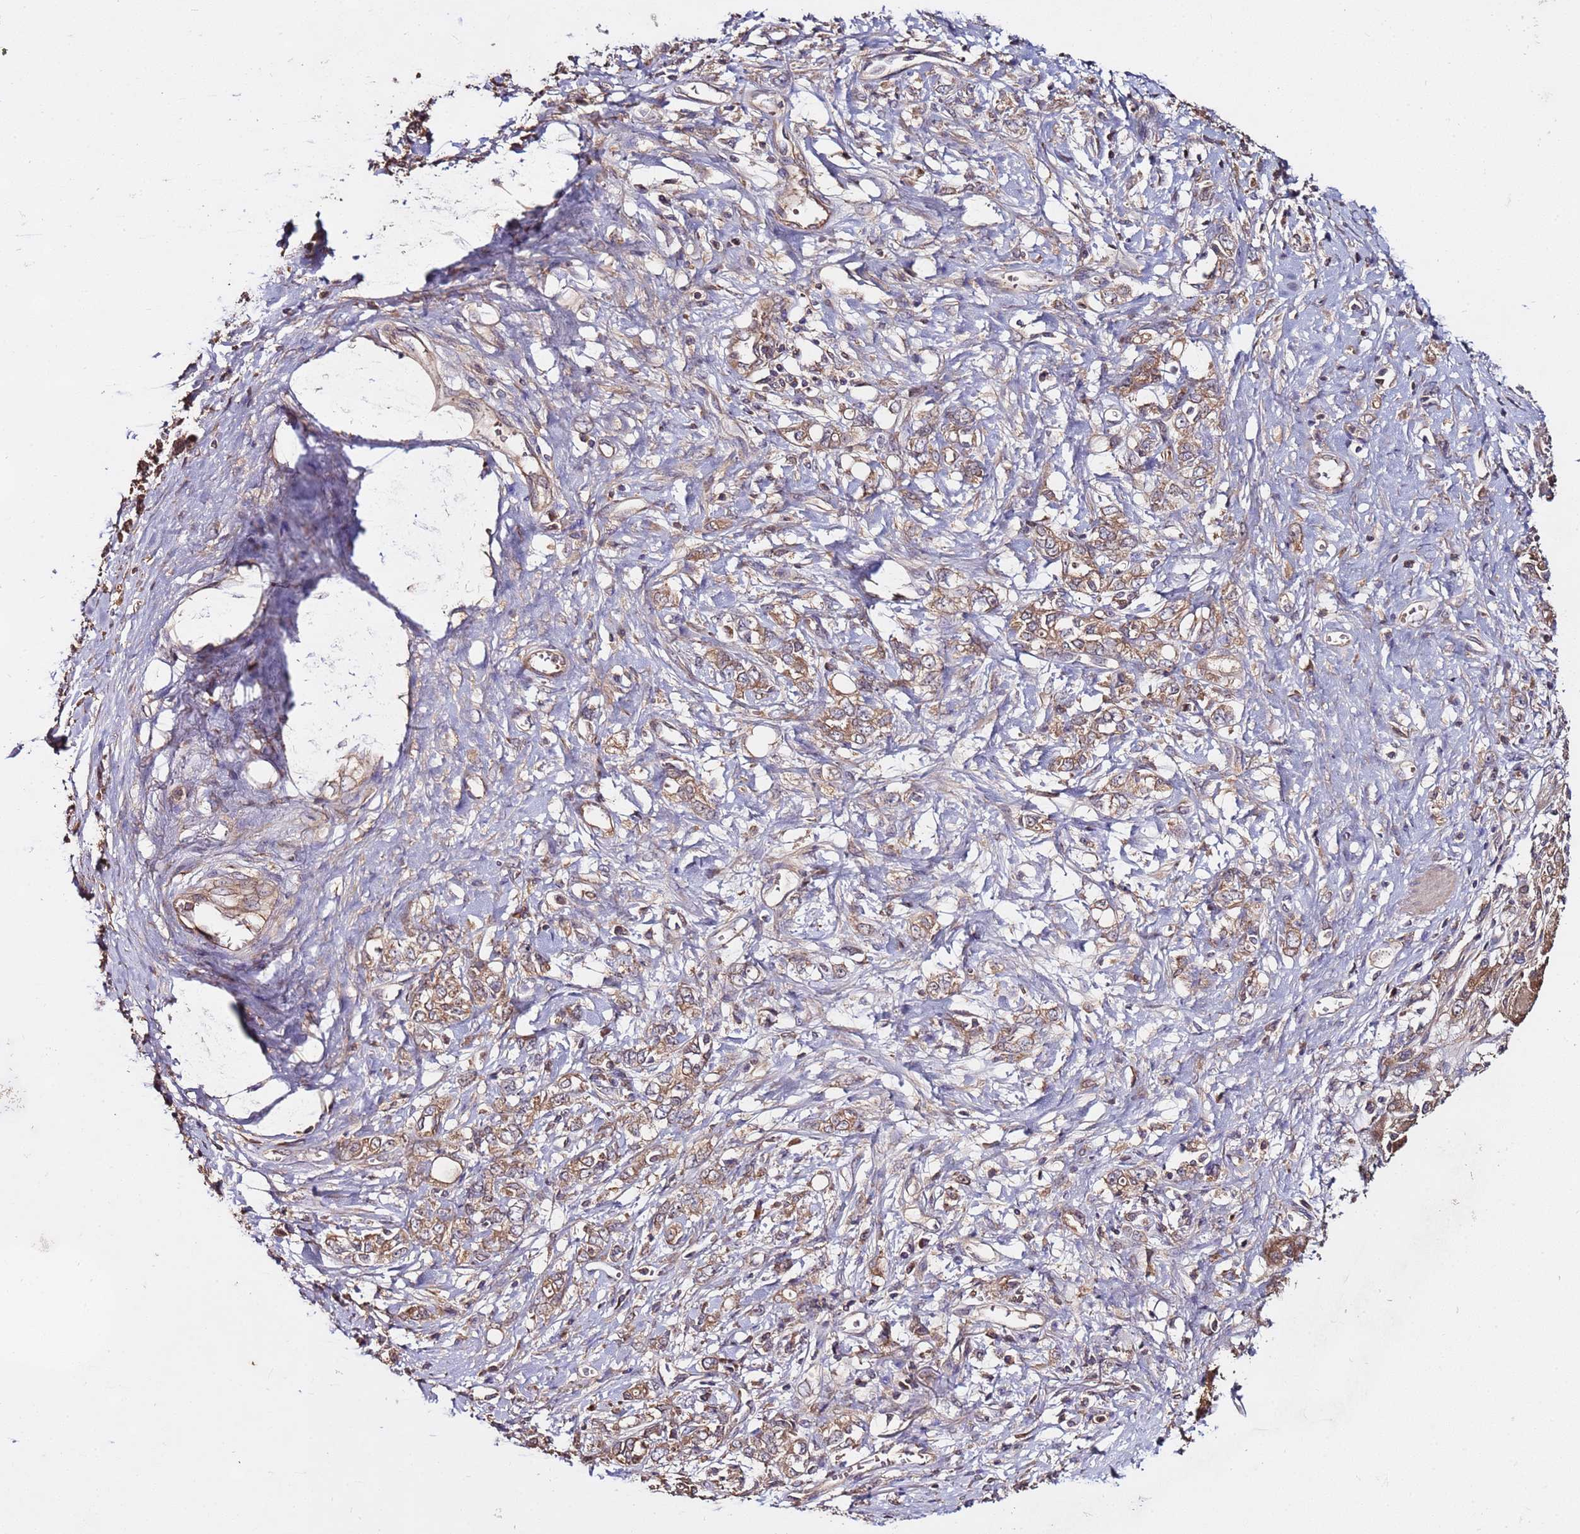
{"staining": {"intensity": "moderate", "quantity": ">75%", "location": "cytoplasmic/membranous"}, "tissue": "stomach cancer", "cell_type": "Tumor cells", "image_type": "cancer", "snomed": [{"axis": "morphology", "description": "Adenocarcinoma, NOS"}, {"axis": "topography", "description": "Stomach"}], "caption": "Brown immunohistochemical staining in adenocarcinoma (stomach) displays moderate cytoplasmic/membranous staining in approximately >75% of tumor cells. The protein of interest is stained brown, and the nuclei are stained in blue (DAB (3,3'-diaminobenzidine) IHC with brightfield microscopy, high magnification).", "gene": "RPS15A", "patient": {"sex": "female", "age": 76}}